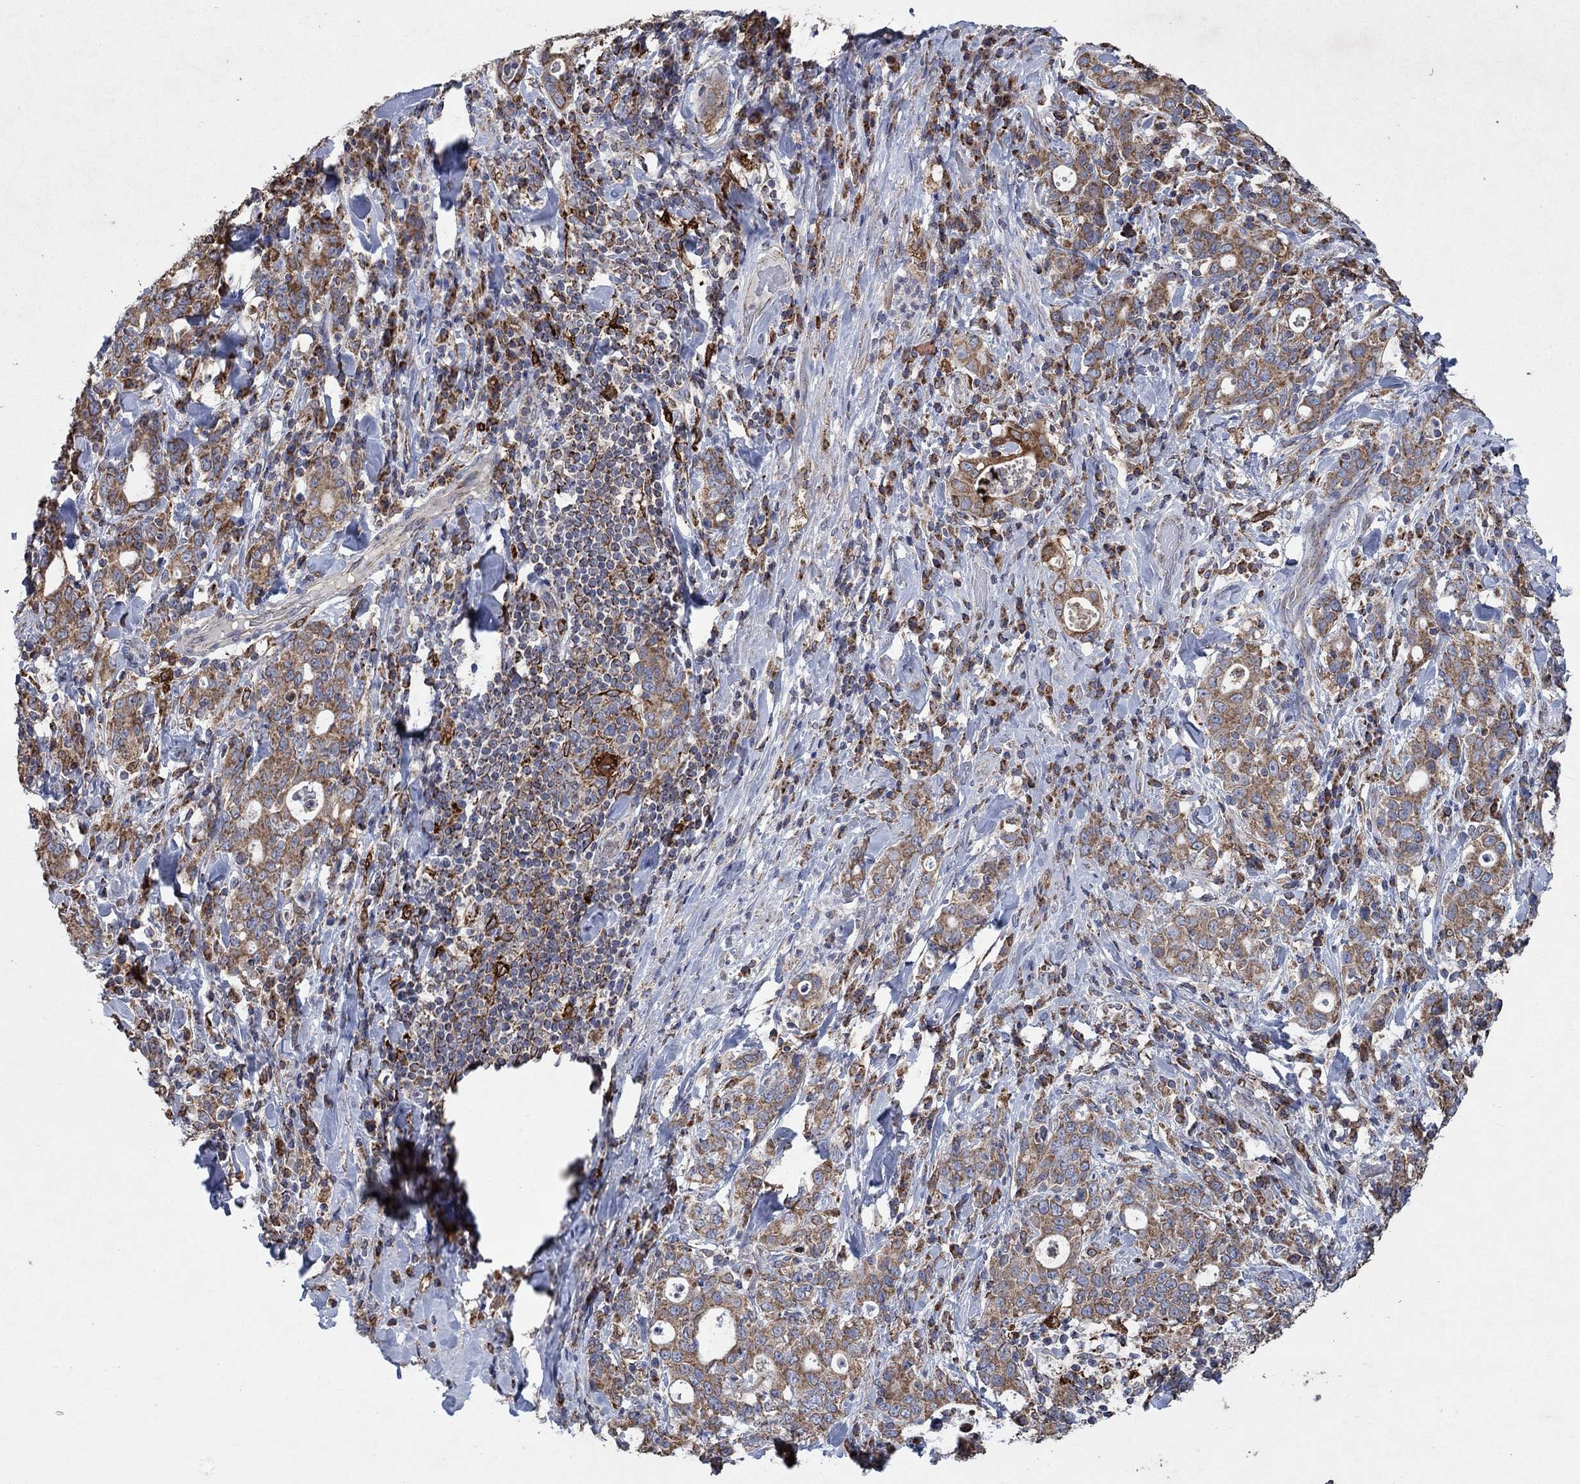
{"staining": {"intensity": "moderate", "quantity": ">75%", "location": "cytoplasmic/membranous"}, "tissue": "stomach cancer", "cell_type": "Tumor cells", "image_type": "cancer", "snomed": [{"axis": "morphology", "description": "Adenocarcinoma, NOS"}, {"axis": "topography", "description": "Stomach"}], "caption": "High-power microscopy captured an immunohistochemistry (IHC) micrograph of stomach cancer, revealing moderate cytoplasmic/membranous positivity in approximately >75% of tumor cells. The staining is performed using DAB brown chromogen to label protein expression. The nuclei are counter-stained blue using hematoxylin.", "gene": "NCEH1", "patient": {"sex": "male", "age": 79}}